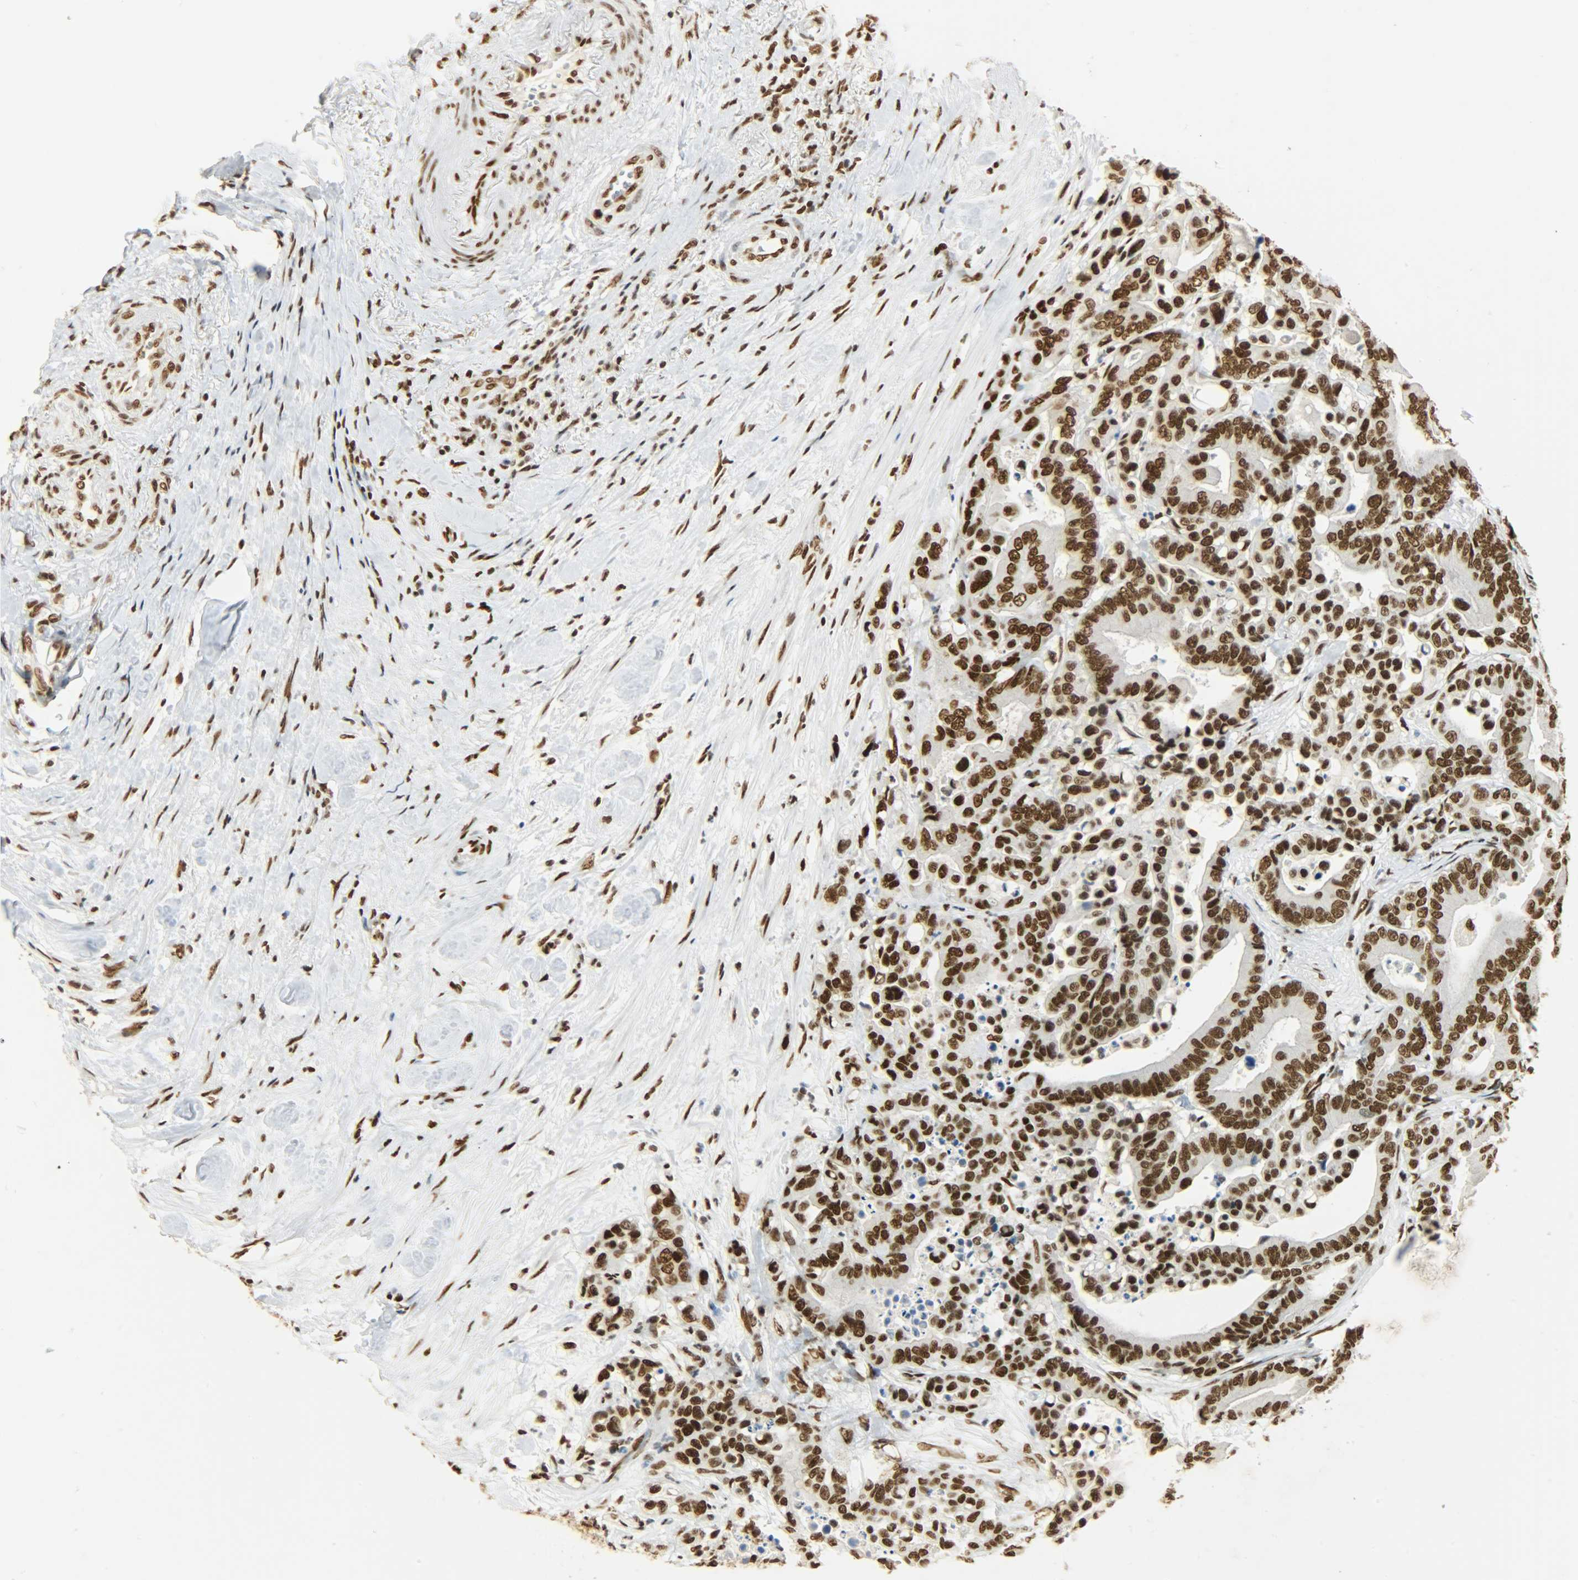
{"staining": {"intensity": "strong", "quantity": ">75%", "location": "nuclear"}, "tissue": "colorectal cancer", "cell_type": "Tumor cells", "image_type": "cancer", "snomed": [{"axis": "morphology", "description": "Adenocarcinoma, NOS"}, {"axis": "topography", "description": "Colon"}], "caption": "There is high levels of strong nuclear staining in tumor cells of adenocarcinoma (colorectal), as demonstrated by immunohistochemical staining (brown color).", "gene": "KHDRBS1", "patient": {"sex": "male", "age": 82}}